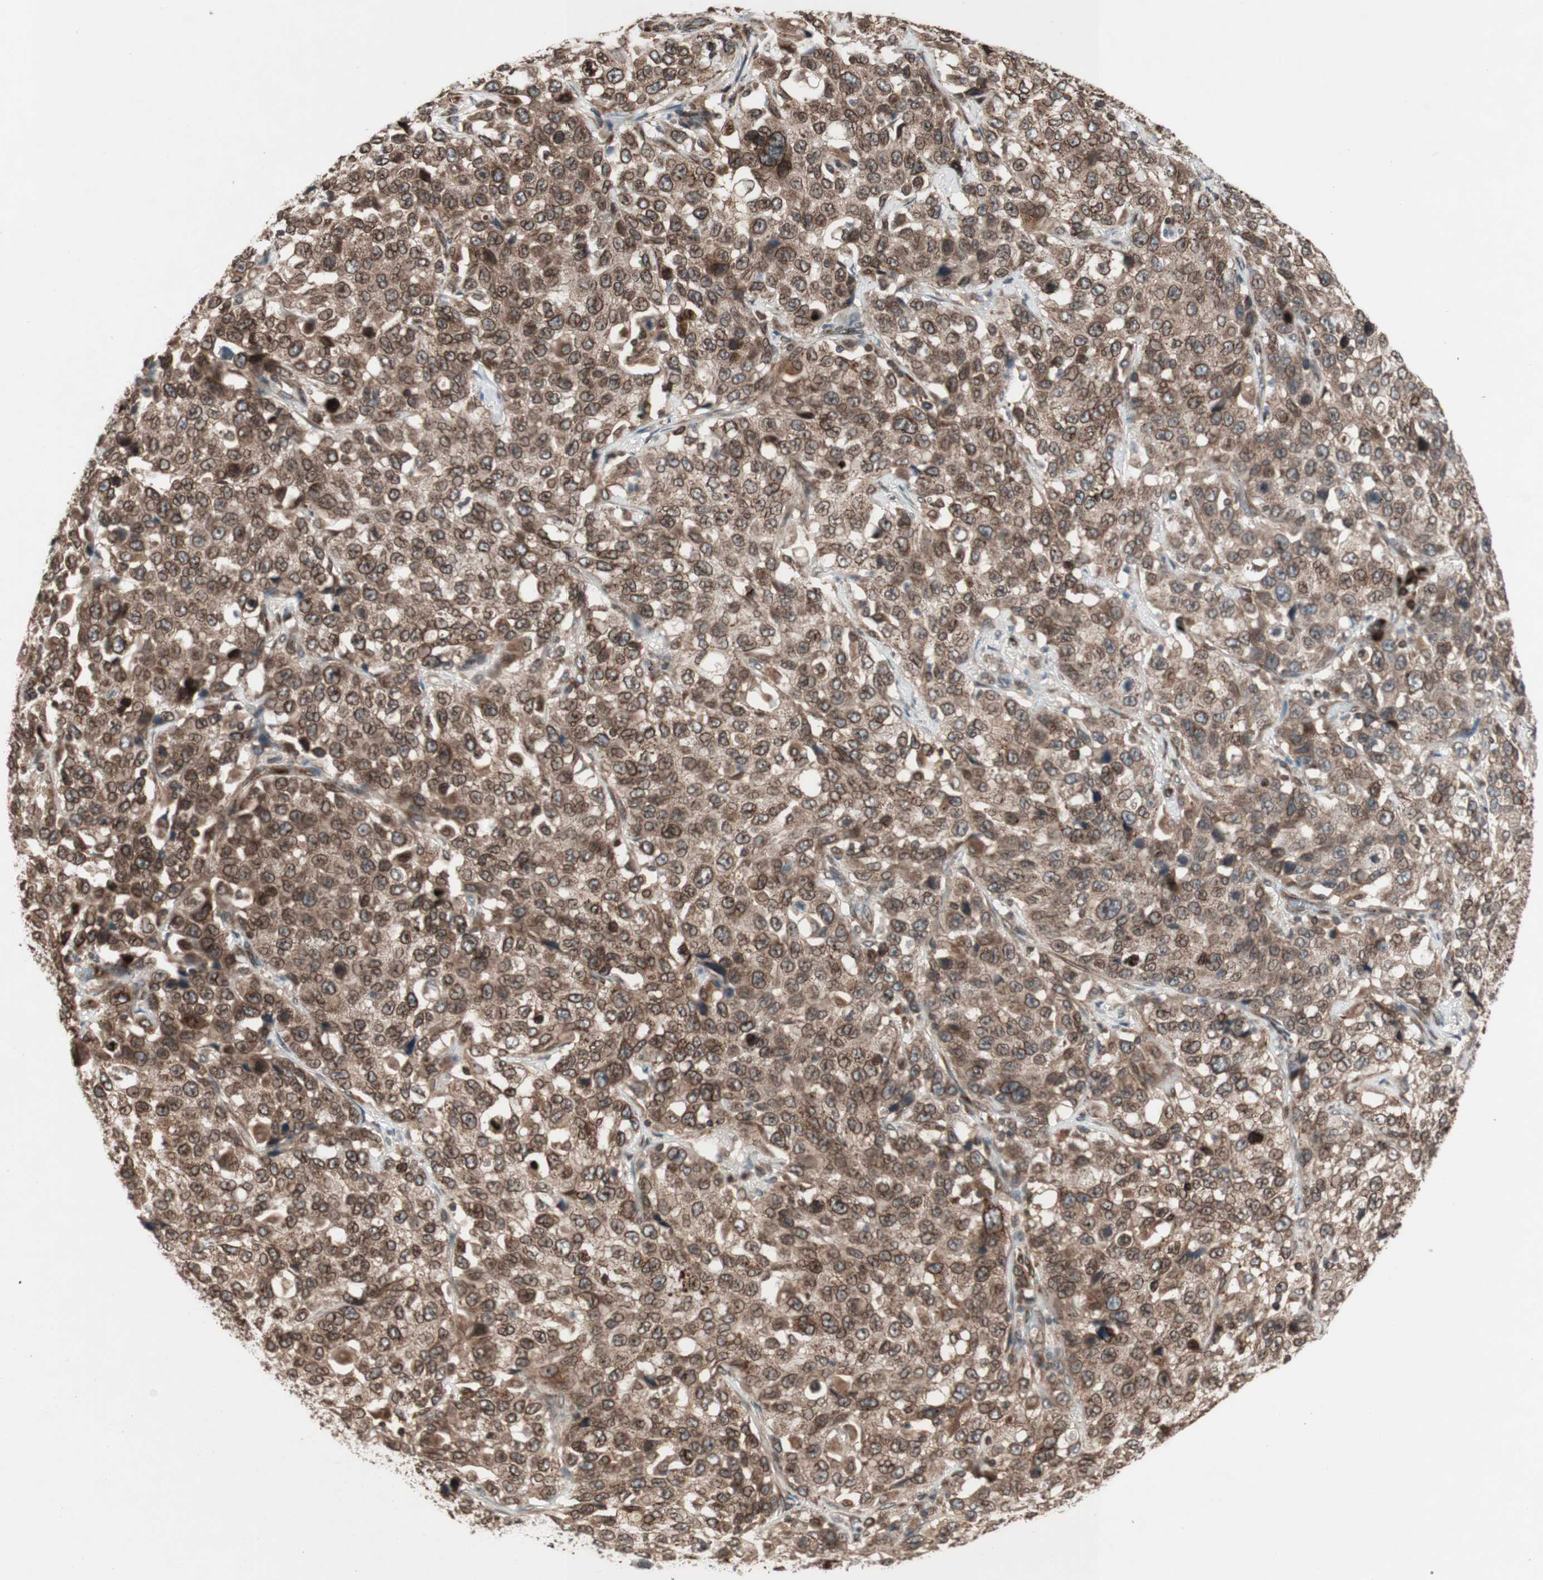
{"staining": {"intensity": "strong", "quantity": ">75%", "location": "cytoplasmic/membranous,nuclear"}, "tissue": "stomach cancer", "cell_type": "Tumor cells", "image_type": "cancer", "snomed": [{"axis": "morphology", "description": "Normal tissue, NOS"}, {"axis": "morphology", "description": "Adenocarcinoma, NOS"}, {"axis": "topography", "description": "Stomach"}], "caption": "Human adenocarcinoma (stomach) stained with a protein marker exhibits strong staining in tumor cells.", "gene": "NUP62", "patient": {"sex": "male", "age": 48}}